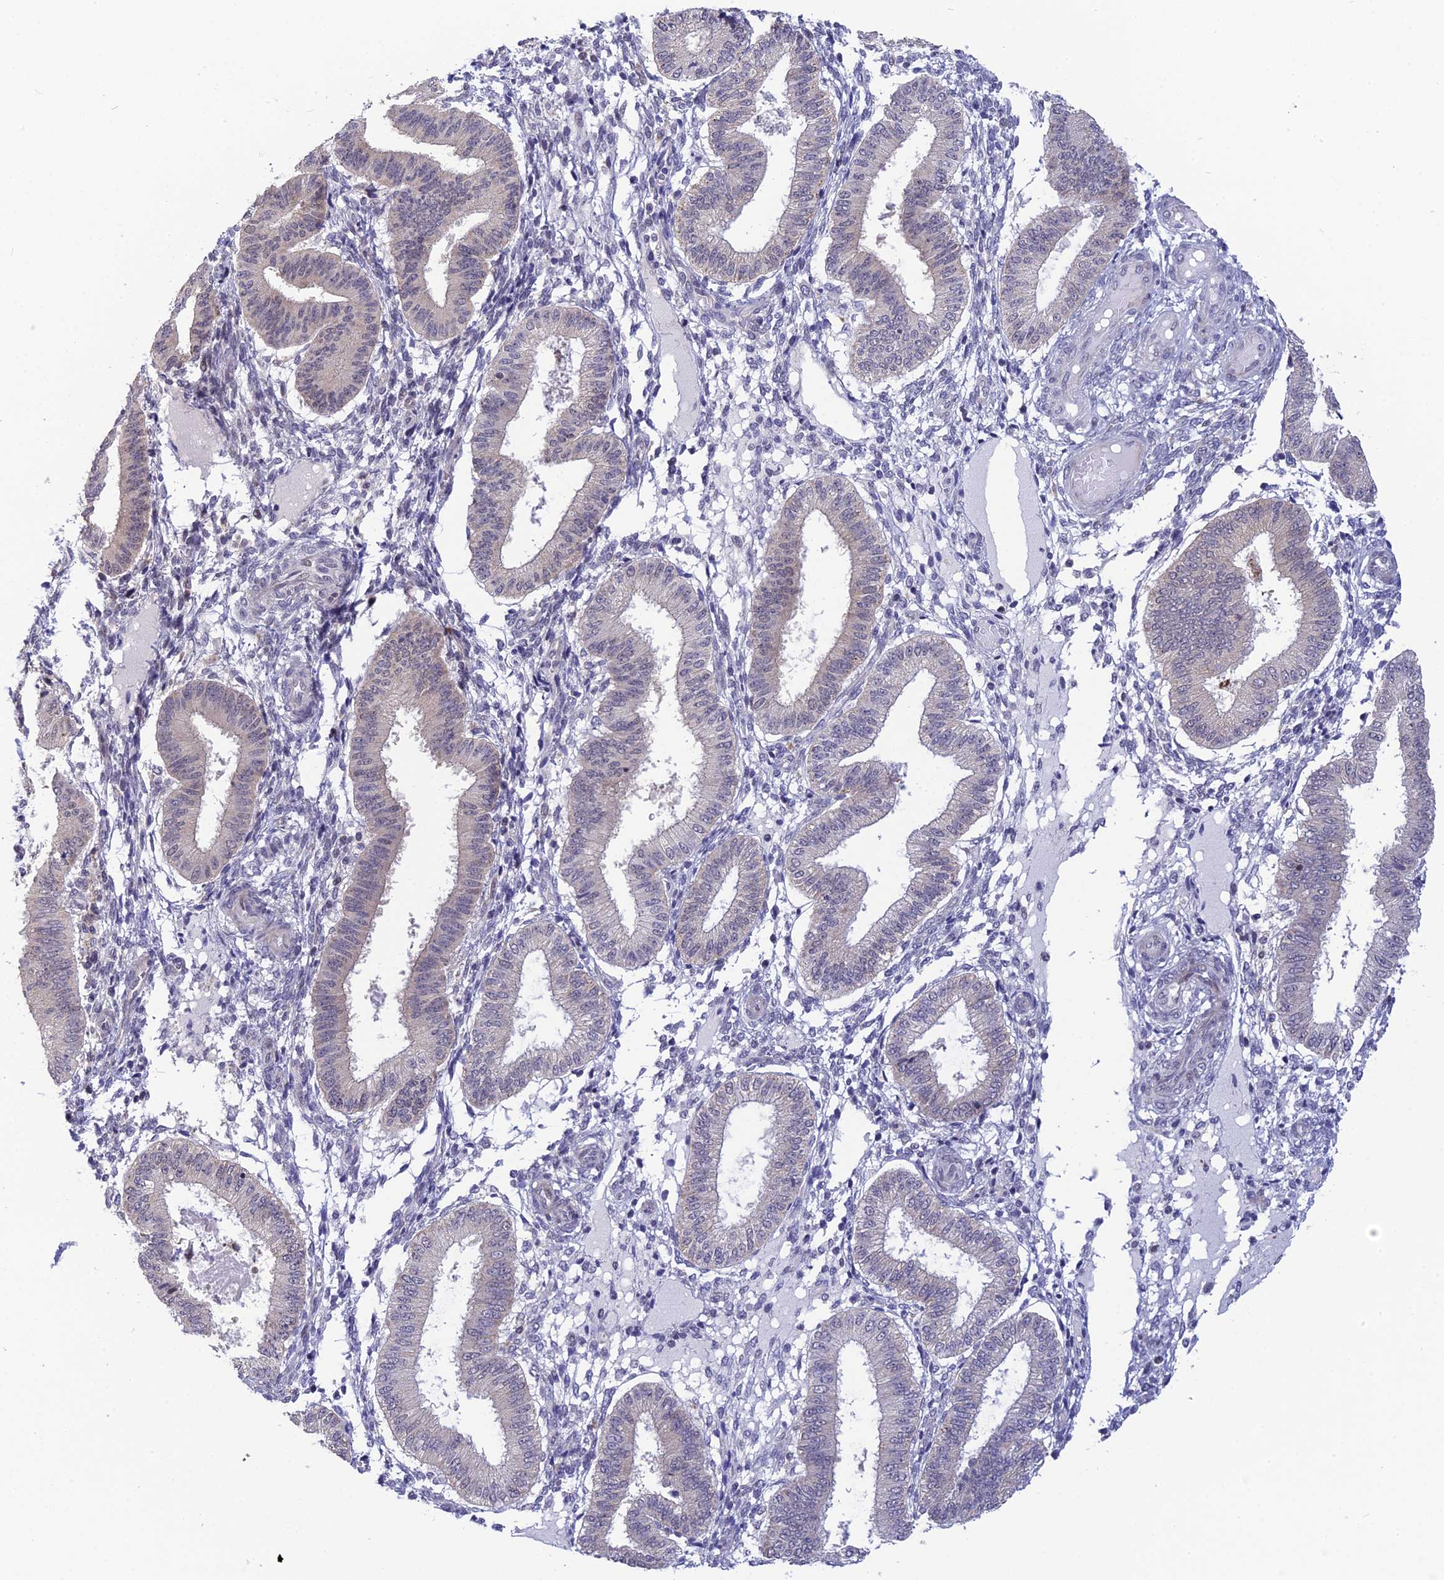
{"staining": {"intensity": "negative", "quantity": "none", "location": "none"}, "tissue": "endometrium", "cell_type": "Cells in endometrial stroma", "image_type": "normal", "snomed": [{"axis": "morphology", "description": "Normal tissue, NOS"}, {"axis": "topography", "description": "Endometrium"}], "caption": "Immunohistochemistry photomicrograph of normal endometrium: human endometrium stained with DAB (3,3'-diaminobenzidine) demonstrates no significant protein expression in cells in endometrial stroma. Nuclei are stained in blue.", "gene": "KCTD14", "patient": {"sex": "female", "age": 39}}